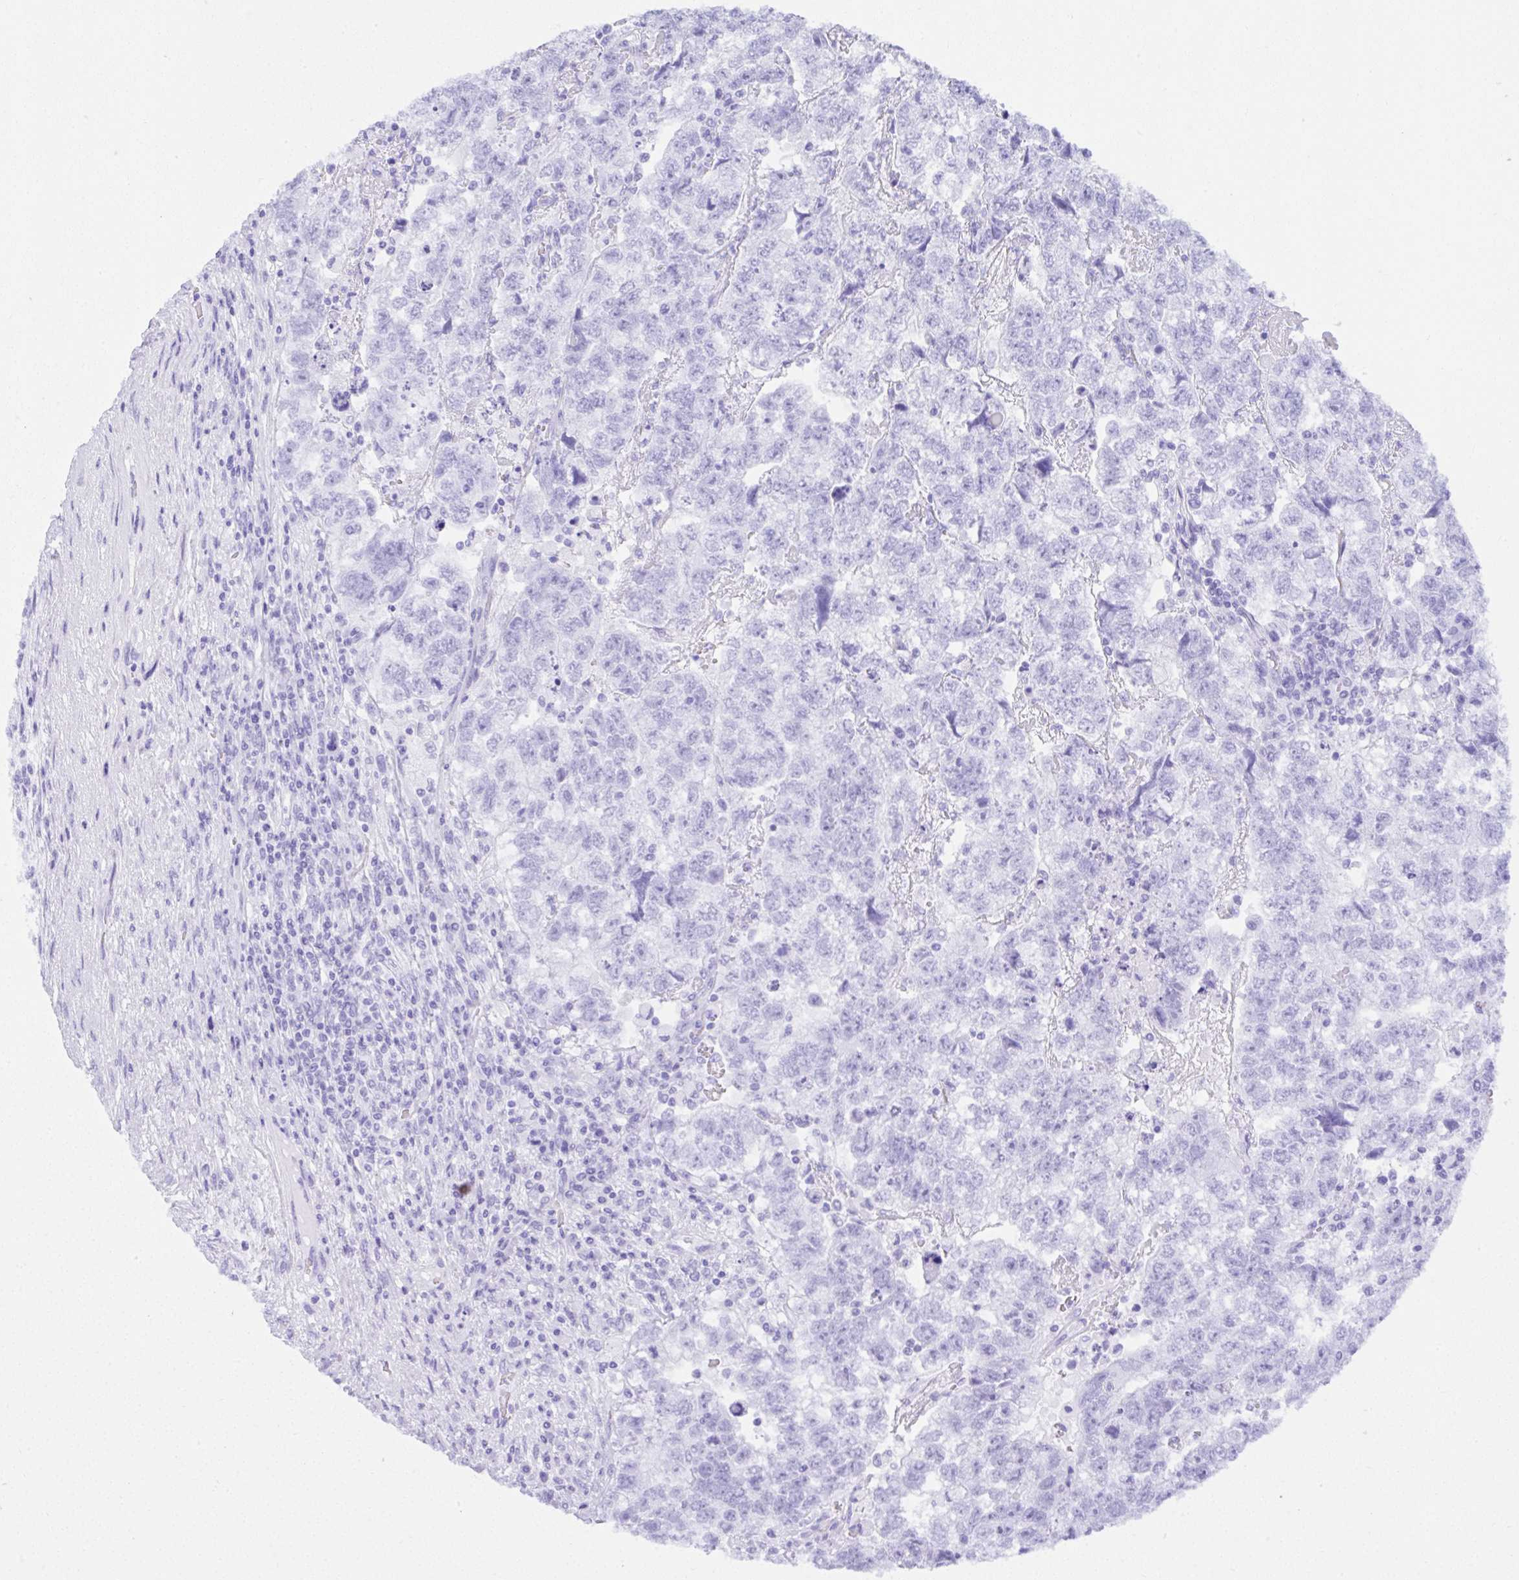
{"staining": {"intensity": "negative", "quantity": "none", "location": "none"}, "tissue": "testis cancer", "cell_type": "Tumor cells", "image_type": "cancer", "snomed": [{"axis": "morphology", "description": "Normal tissue, NOS"}, {"axis": "morphology", "description": "Carcinoma, Embryonal, NOS"}, {"axis": "topography", "description": "Testis"}], "caption": "This is an IHC image of testis cancer (embryonal carcinoma). There is no expression in tumor cells.", "gene": "CCDC12", "patient": {"sex": "male", "age": 36}}